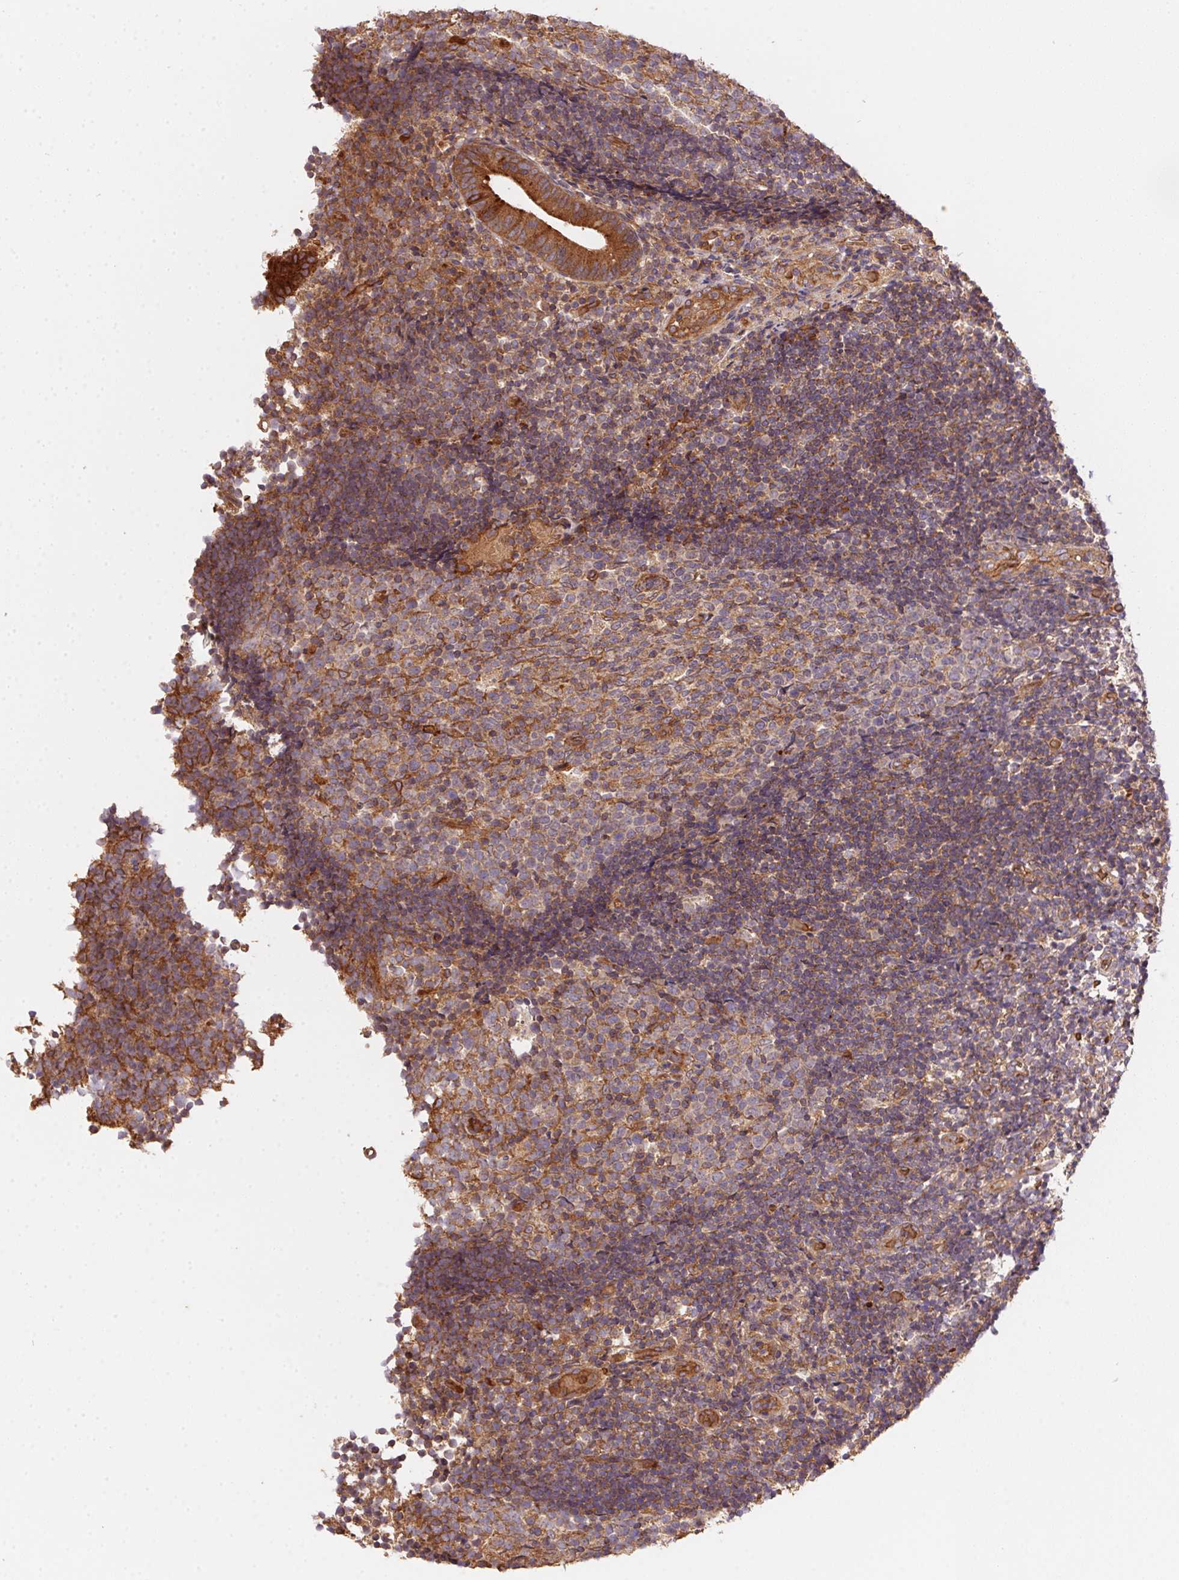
{"staining": {"intensity": "strong", "quantity": ">75%", "location": "cytoplasmic/membranous"}, "tissue": "appendix", "cell_type": "Glandular cells", "image_type": "normal", "snomed": [{"axis": "morphology", "description": "Normal tissue, NOS"}, {"axis": "topography", "description": "Appendix"}], "caption": "DAB immunohistochemical staining of normal human appendix exhibits strong cytoplasmic/membranous protein staining in approximately >75% of glandular cells. The protein of interest is shown in brown color, while the nuclei are stained blue.", "gene": "USE1", "patient": {"sex": "female", "age": 32}}